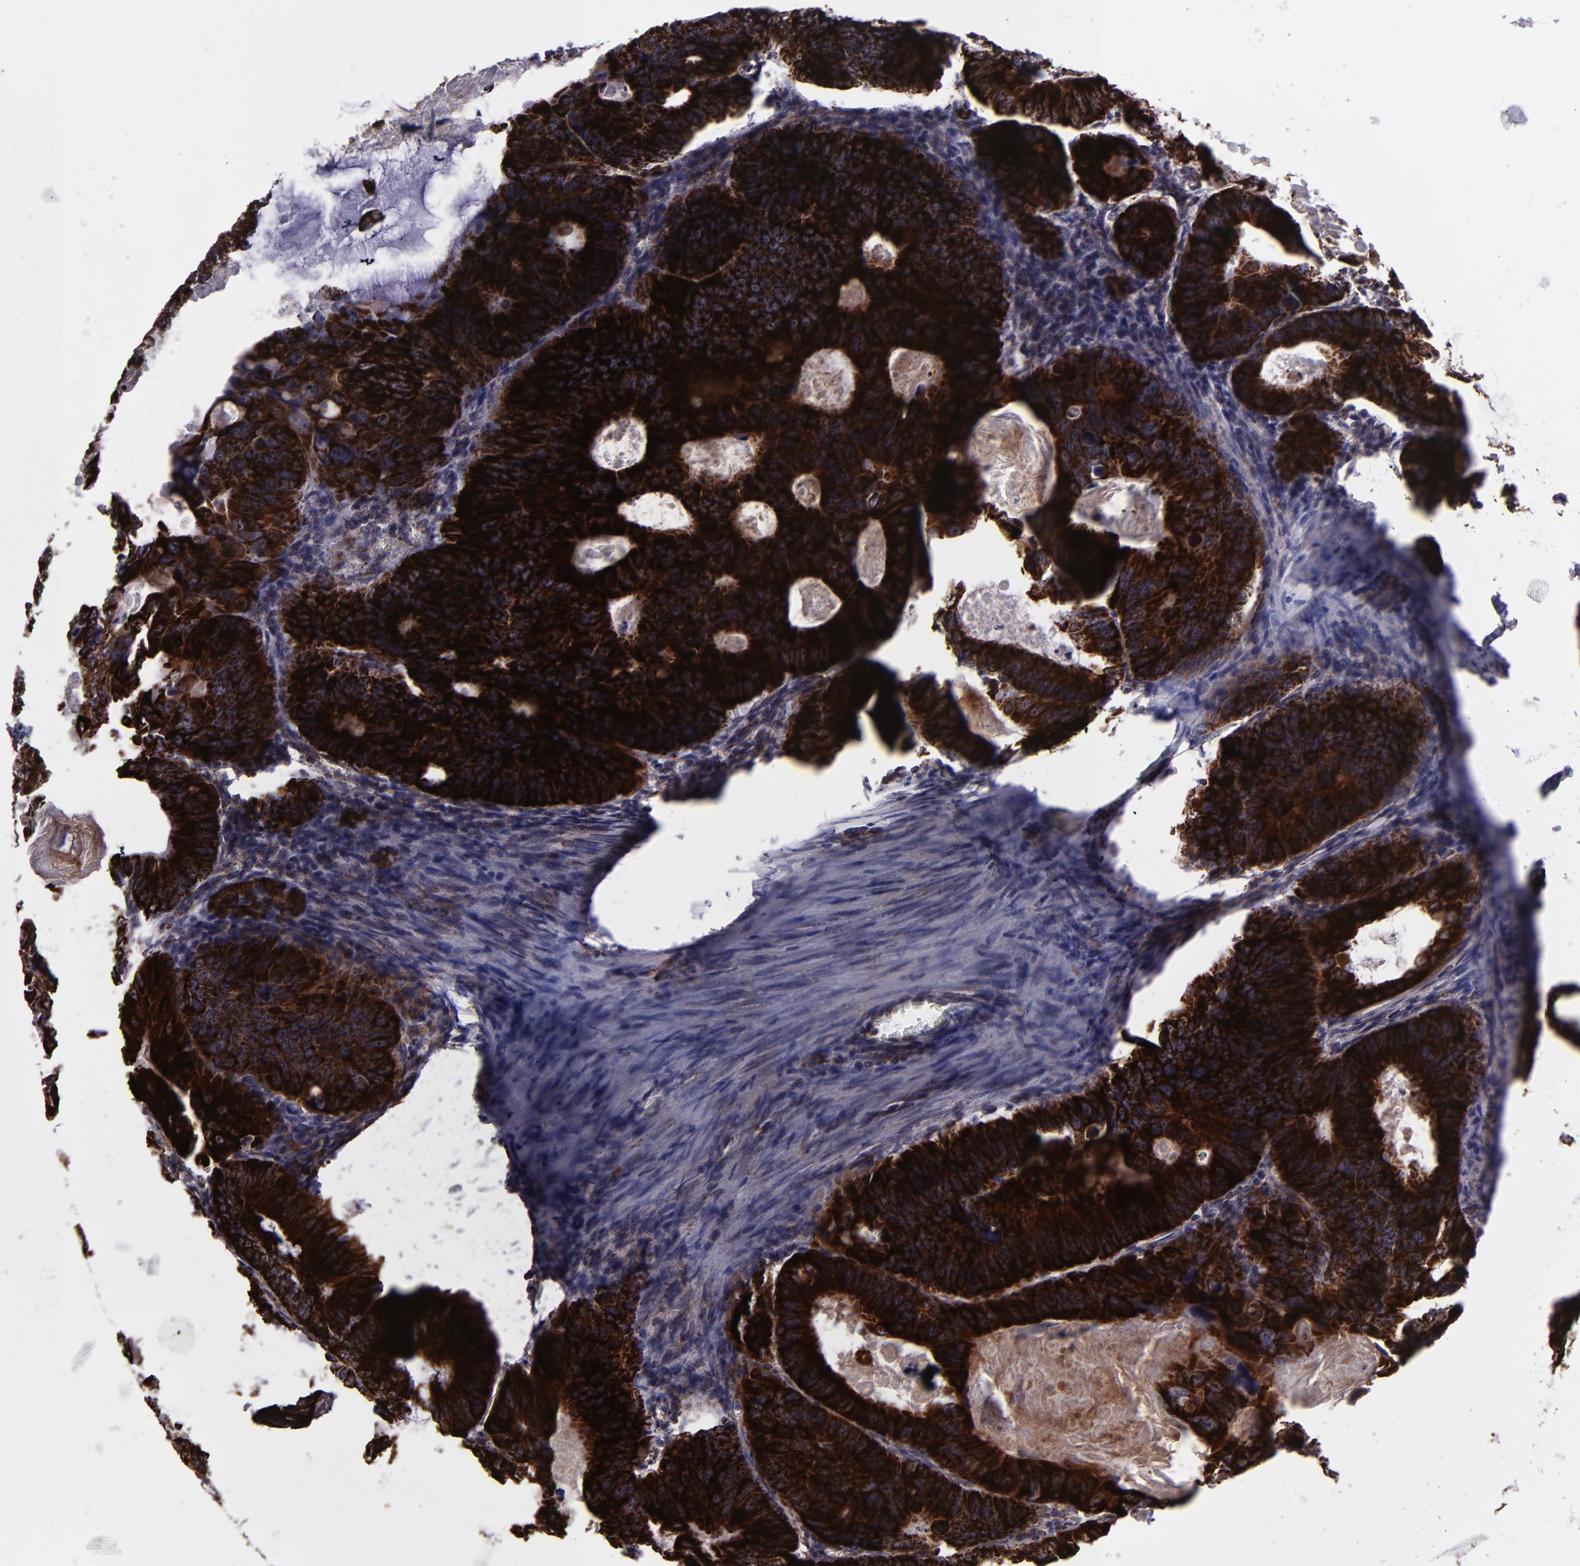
{"staining": {"intensity": "strong", "quantity": ">75%", "location": "cytoplasmic/membranous"}, "tissue": "colorectal cancer", "cell_type": "Tumor cells", "image_type": "cancer", "snomed": [{"axis": "morphology", "description": "Adenocarcinoma, NOS"}, {"axis": "topography", "description": "Colon"}], "caption": "Tumor cells demonstrate high levels of strong cytoplasmic/membranous staining in about >75% of cells in human colorectal cancer (adenocarcinoma).", "gene": "LONP1", "patient": {"sex": "female", "age": 55}}